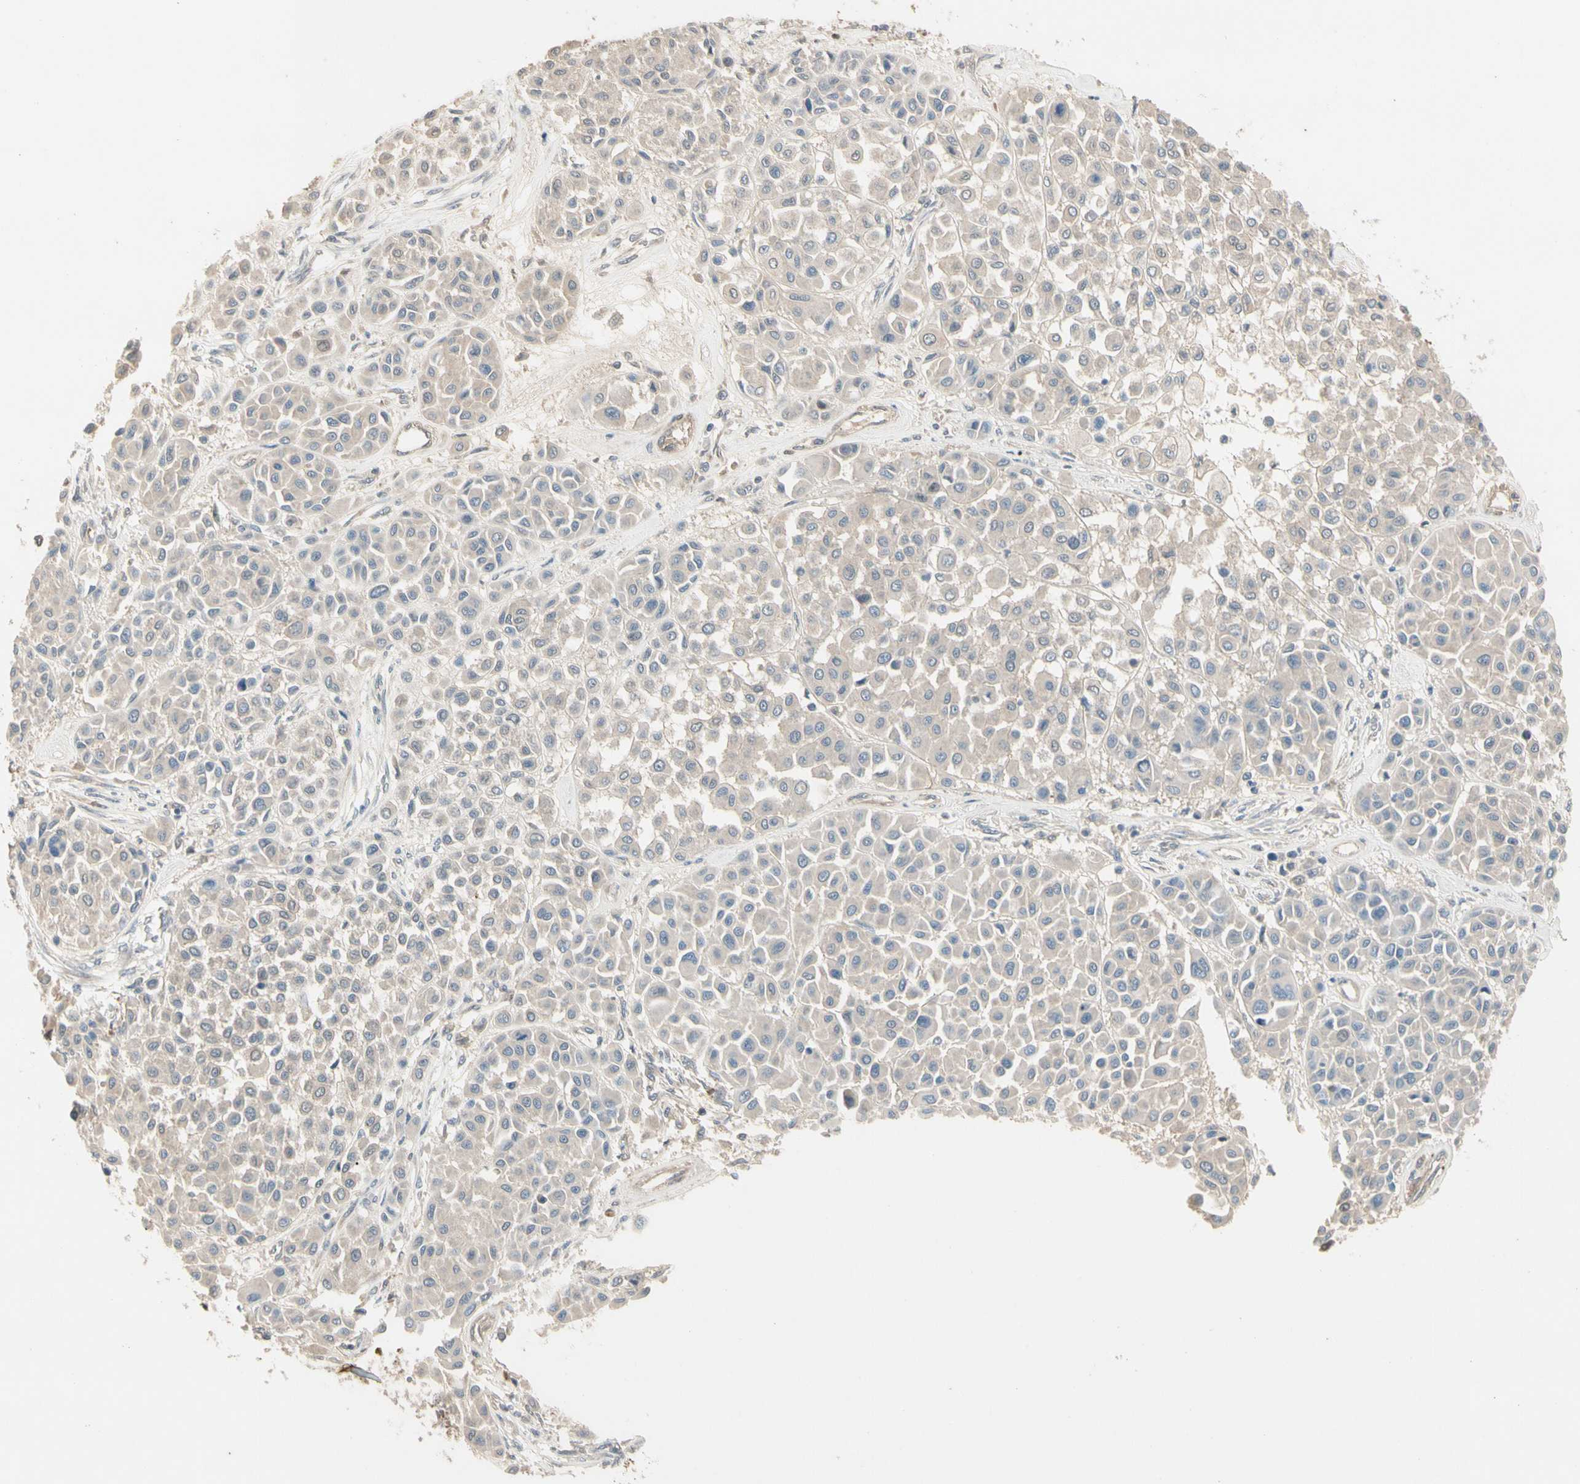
{"staining": {"intensity": "negative", "quantity": "none", "location": "none"}, "tissue": "melanoma", "cell_type": "Tumor cells", "image_type": "cancer", "snomed": [{"axis": "morphology", "description": "Malignant melanoma, Metastatic site"}, {"axis": "topography", "description": "Soft tissue"}], "caption": "Tumor cells show no significant protein staining in malignant melanoma (metastatic site).", "gene": "ATG4C", "patient": {"sex": "male", "age": 41}}